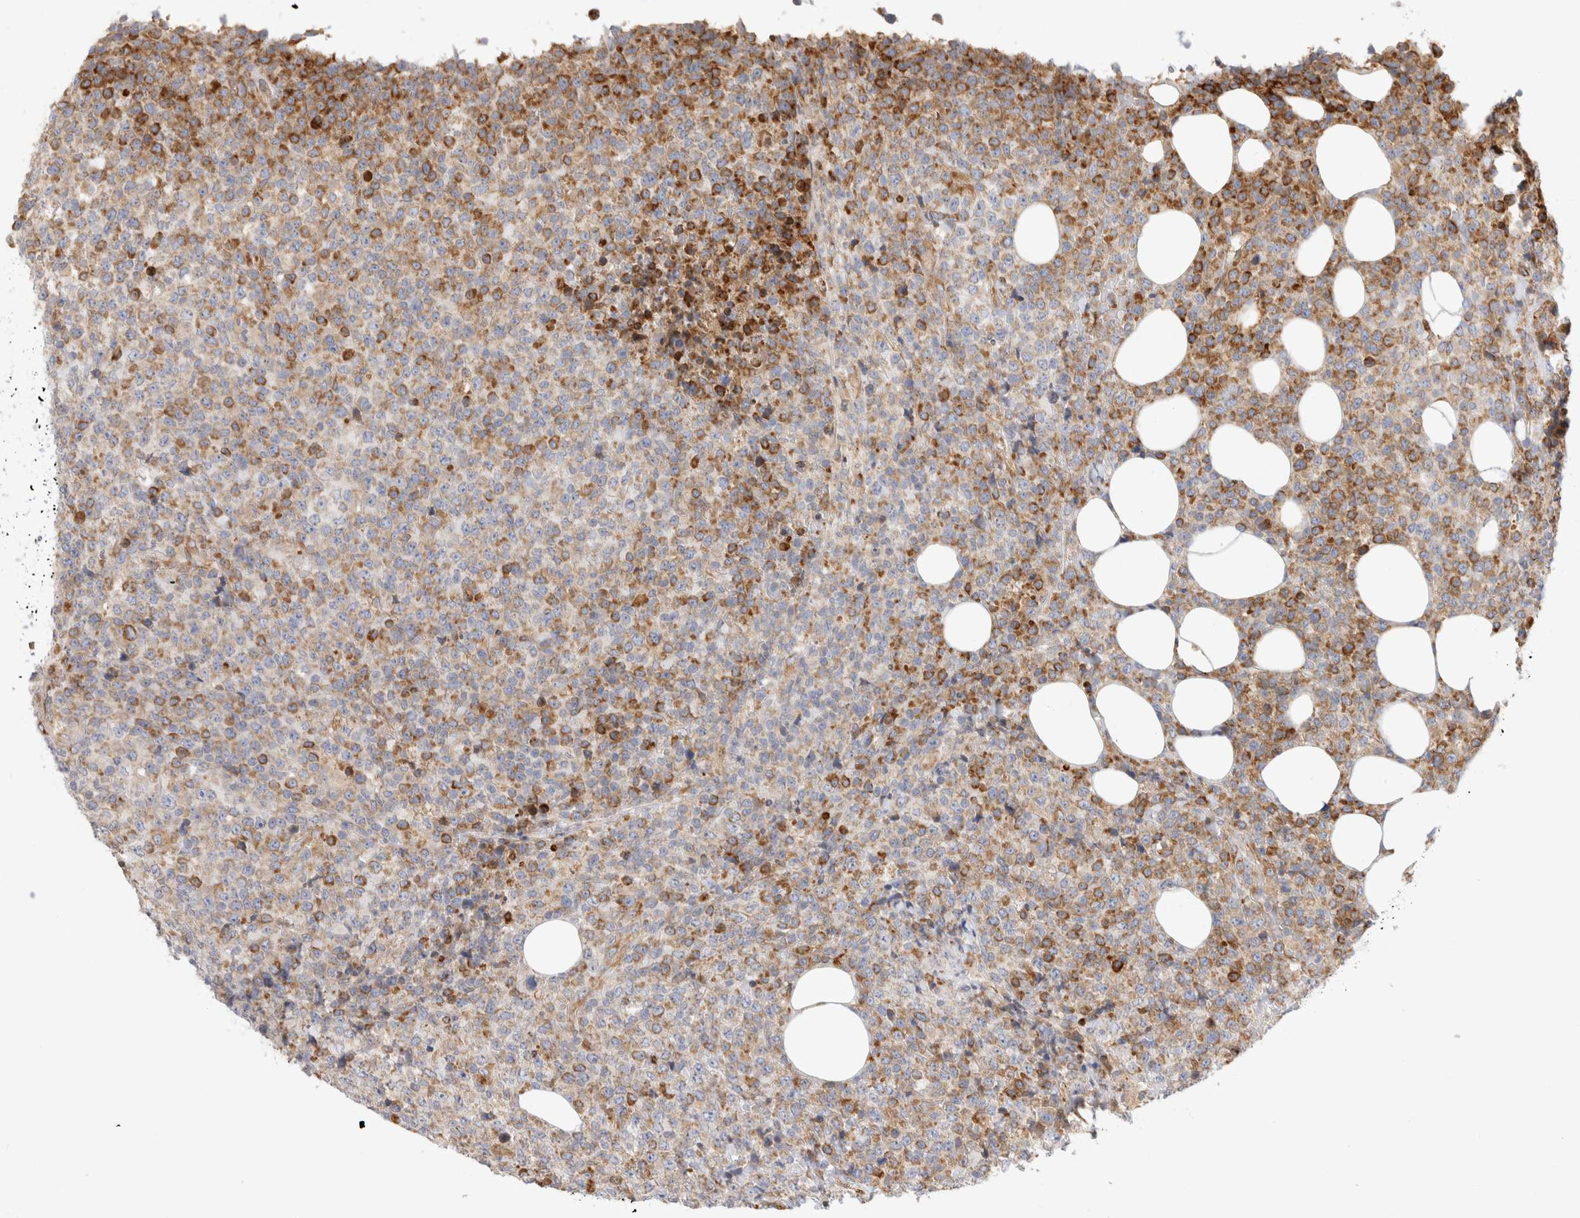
{"staining": {"intensity": "moderate", "quantity": "25%-75%", "location": "cytoplasmic/membranous"}, "tissue": "lymphoma", "cell_type": "Tumor cells", "image_type": "cancer", "snomed": [{"axis": "morphology", "description": "Malignant lymphoma, non-Hodgkin's type, High grade"}, {"axis": "topography", "description": "Lymph node"}], "caption": "A histopathology image showing moderate cytoplasmic/membranous expression in approximately 25%-75% of tumor cells in lymphoma, as visualized by brown immunohistochemical staining.", "gene": "RPN2", "patient": {"sex": "male", "age": 13}}